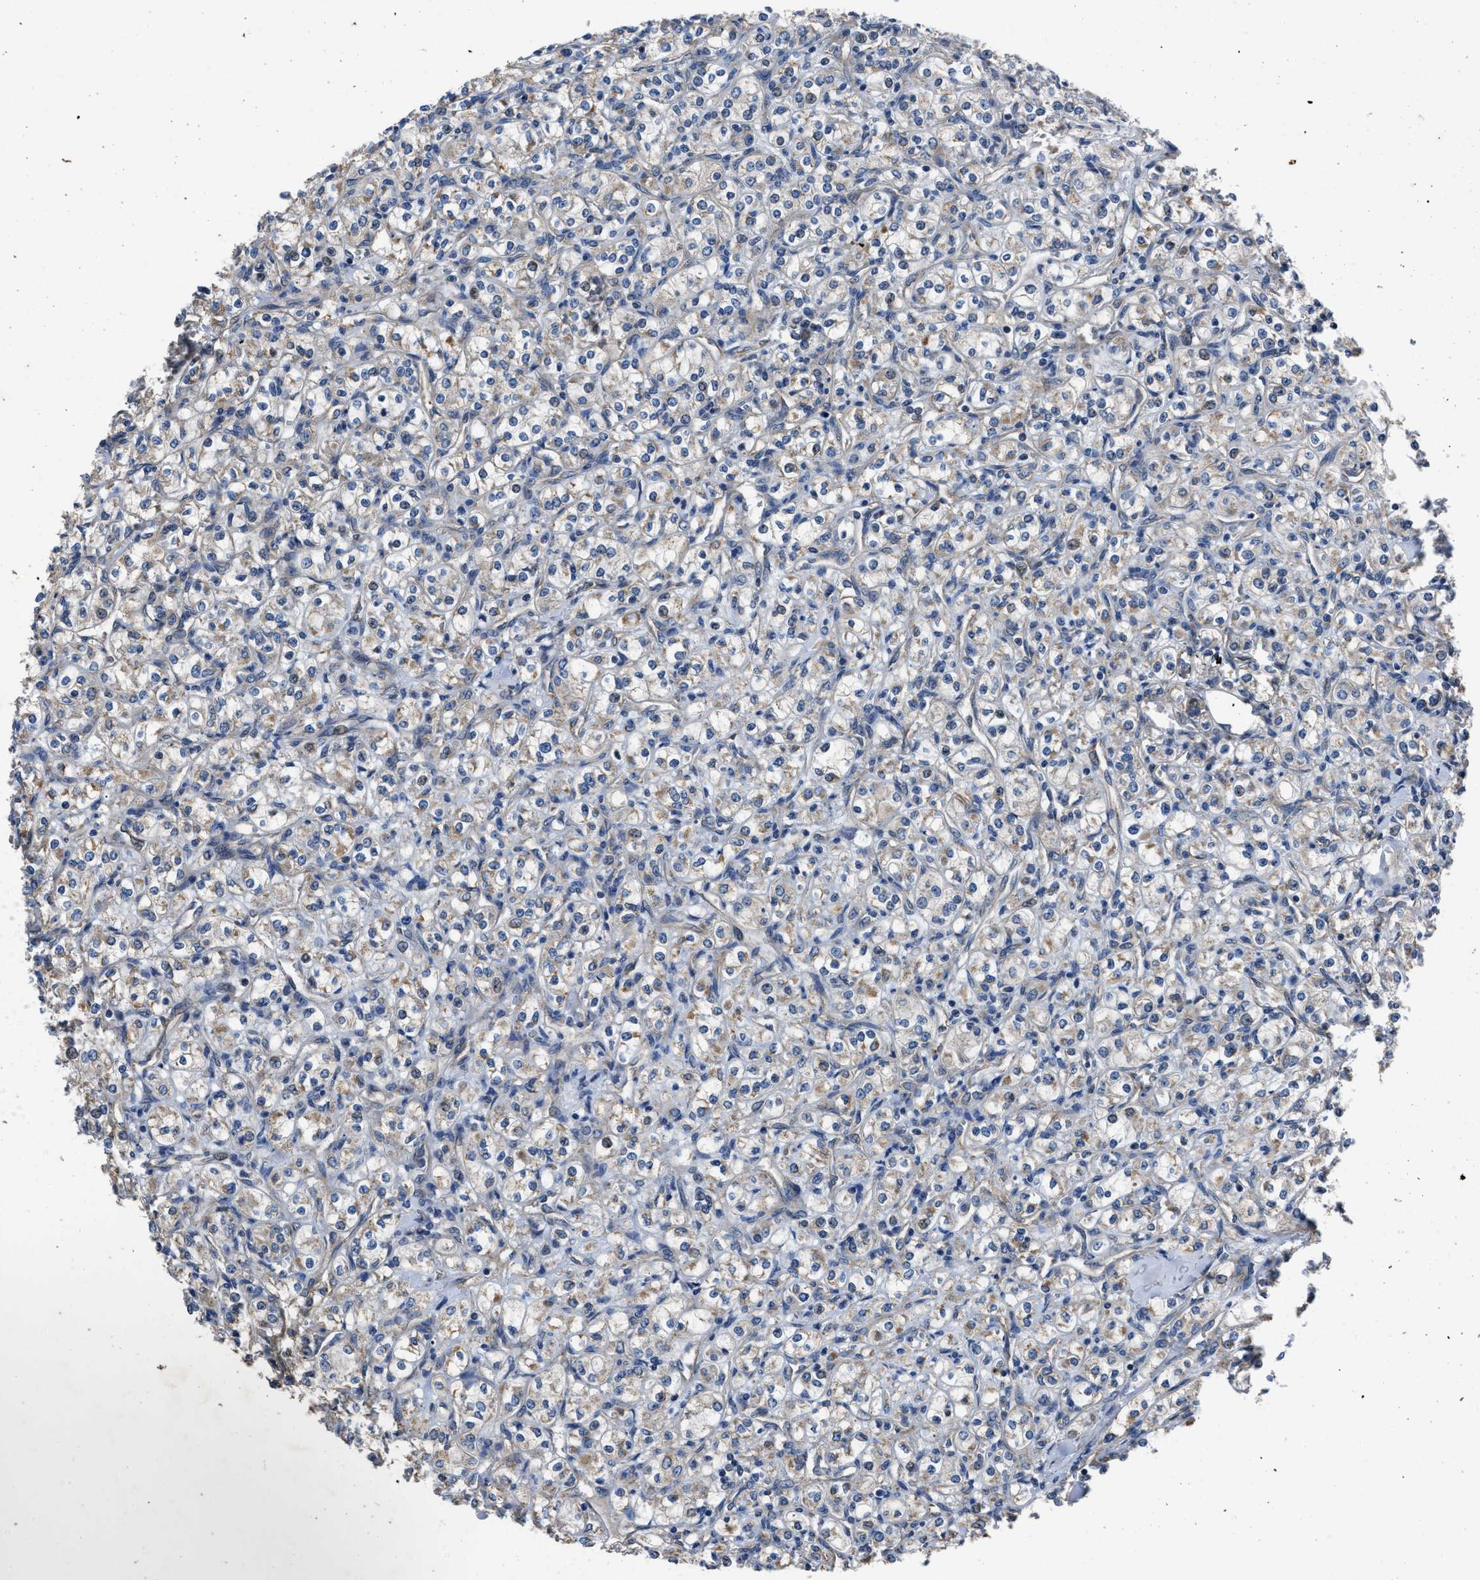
{"staining": {"intensity": "negative", "quantity": "none", "location": "none"}, "tissue": "renal cancer", "cell_type": "Tumor cells", "image_type": "cancer", "snomed": [{"axis": "morphology", "description": "Adenocarcinoma, NOS"}, {"axis": "topography", "description": "Kidney"}], "caption": "DAB (3,3'-diaminobenzidine) immunohistochemical staining of human adenocarcinoma (renal) displays no significant positivity in tumor cells. Brightfield microscopy of IHC stained with DAB (3,3'-diaminobenzidine) (brown) and hematoxylin (blue), captured at high magnification.", "gene": "ERC1", "patient": {"sex": "male", "age": 77}}